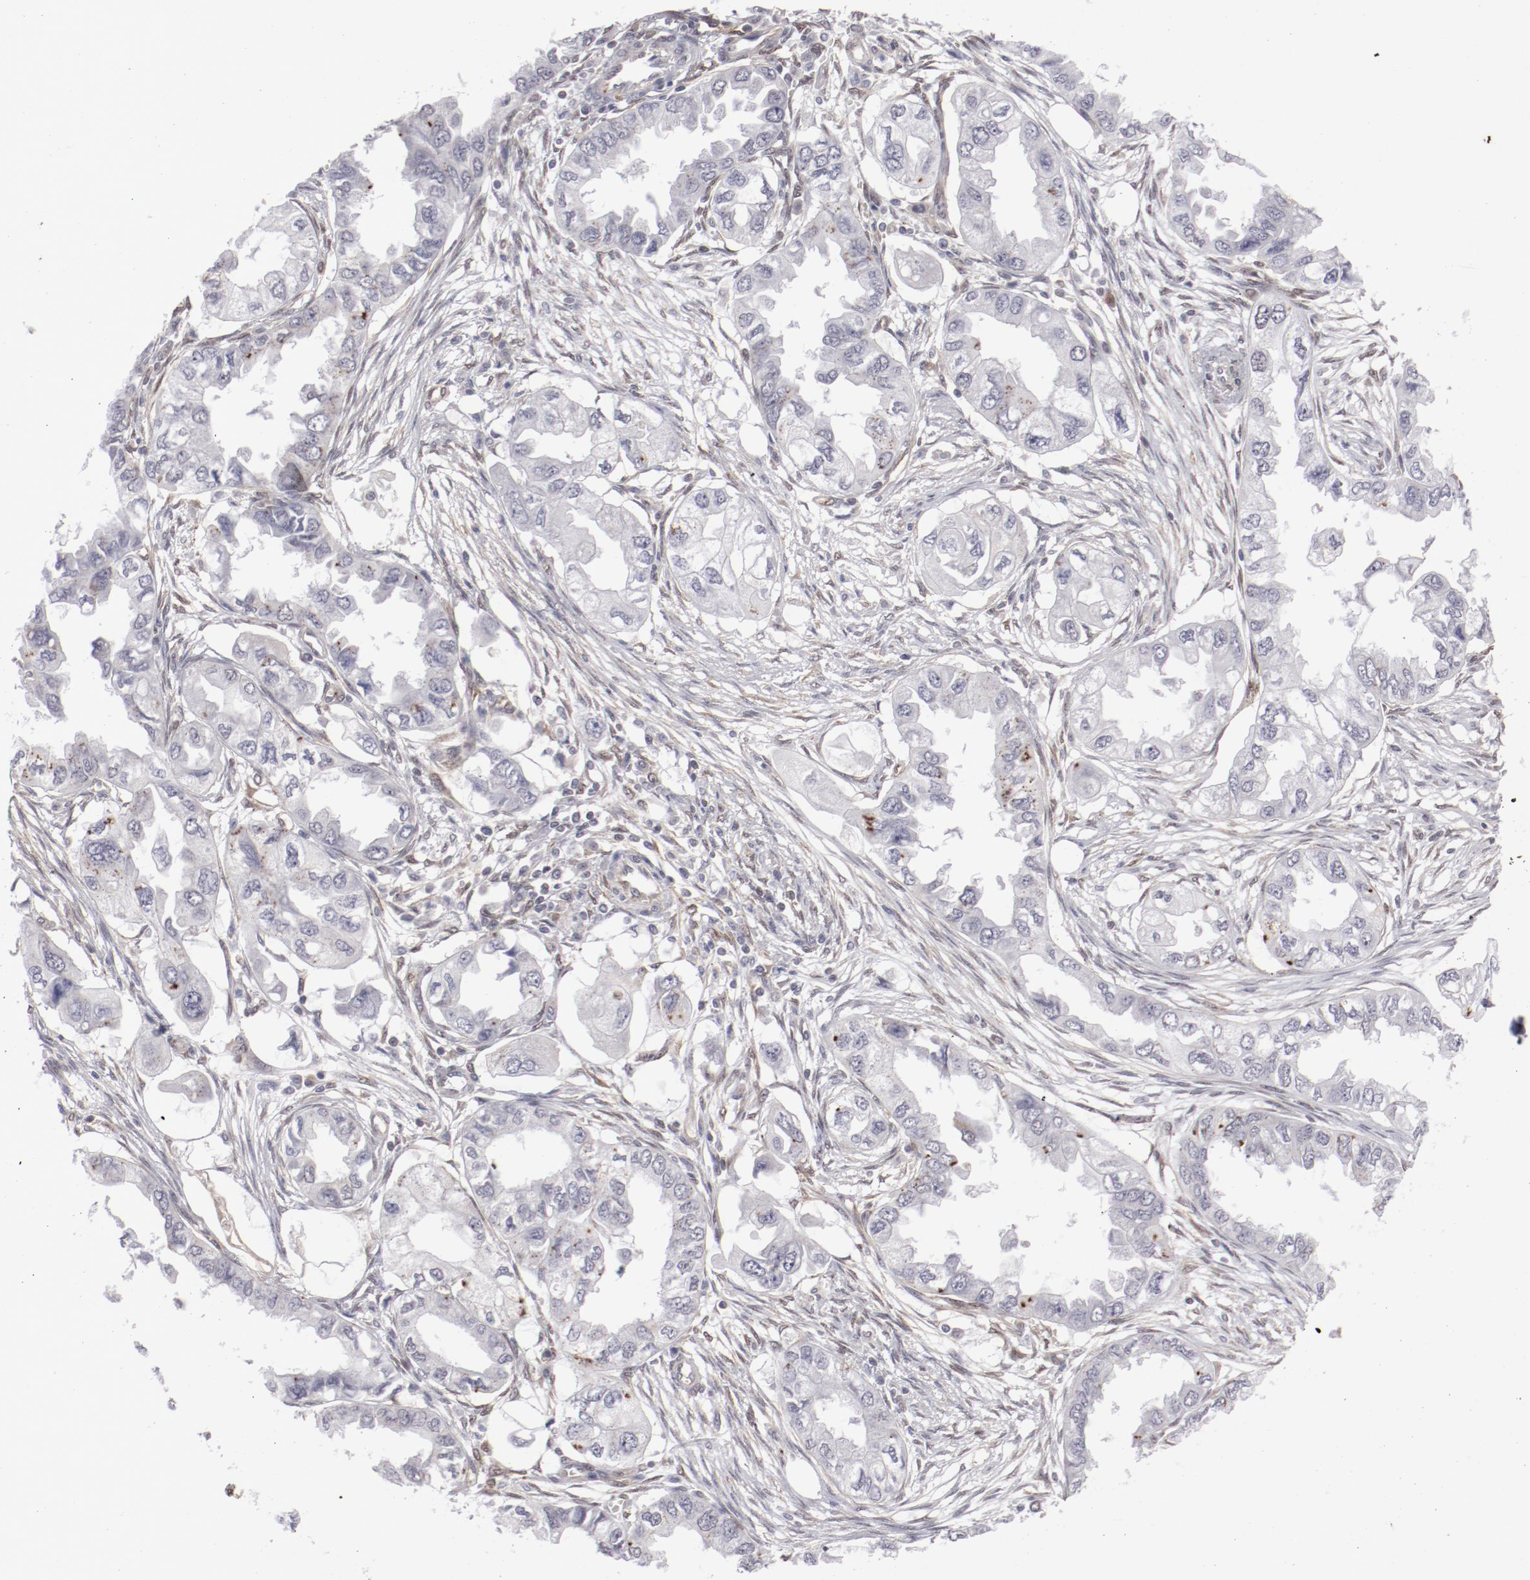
{"staining": {"intensity": "negative", "quantity": "none", "location": "none"}, "tissue": "endometrial cancer", "cell_type": "Tumor cells", "image_type": "cancer", "snomed": [{"axis": "morphology", "description": "Adenocarcinoma, NOS"}, {"axis": "topography", "description": "Endometrium"}], "caption": "High power microscopy histopathology image of an IHC image of adenocarcinoma (endometrial), revealing no significant positivity in tumor cells.", "gene": "LEF1", "patient": {"sex": "female", "age": 67}}